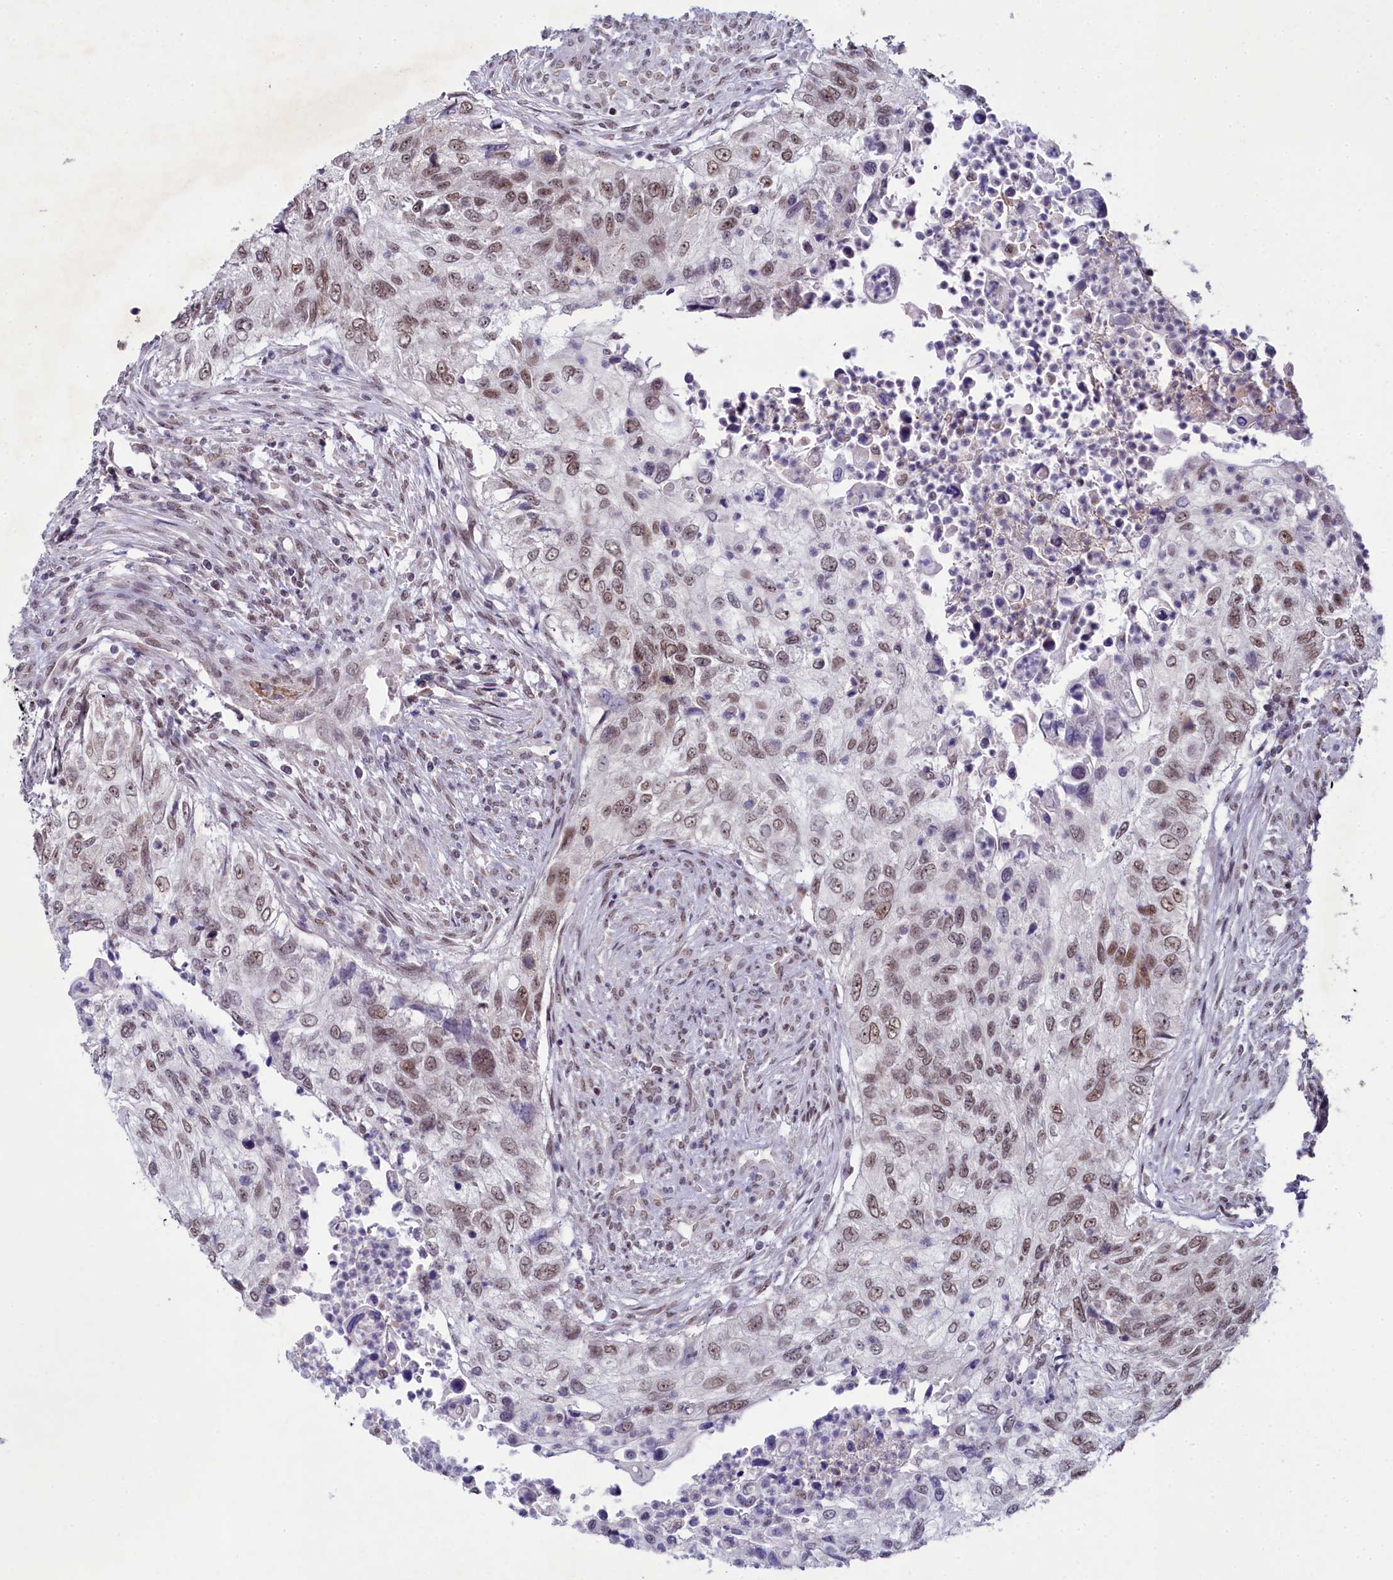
{"staining": {"intensity": "moderate", "quantity": ">75%", "location": "nuclear"}, "tissue": "urothelial cancer", "cell_type": "Tumor cells", "image_type": "cancer", "snomed": [{"axis": "morphology", "description": "Urothelial carcinoma, High grade"}, {"axis": "topography", "description": "Urinary bladder"}], "caption": "Immunohistochemistry (IHC) (DAB) staining of human urothelial carcinoma (high-grade) displays moderate nuclear protein expression in approximately >75% of tumor cells.", "gene": "PPHLN1", "patient": {"sex": "female", "age": 60}}